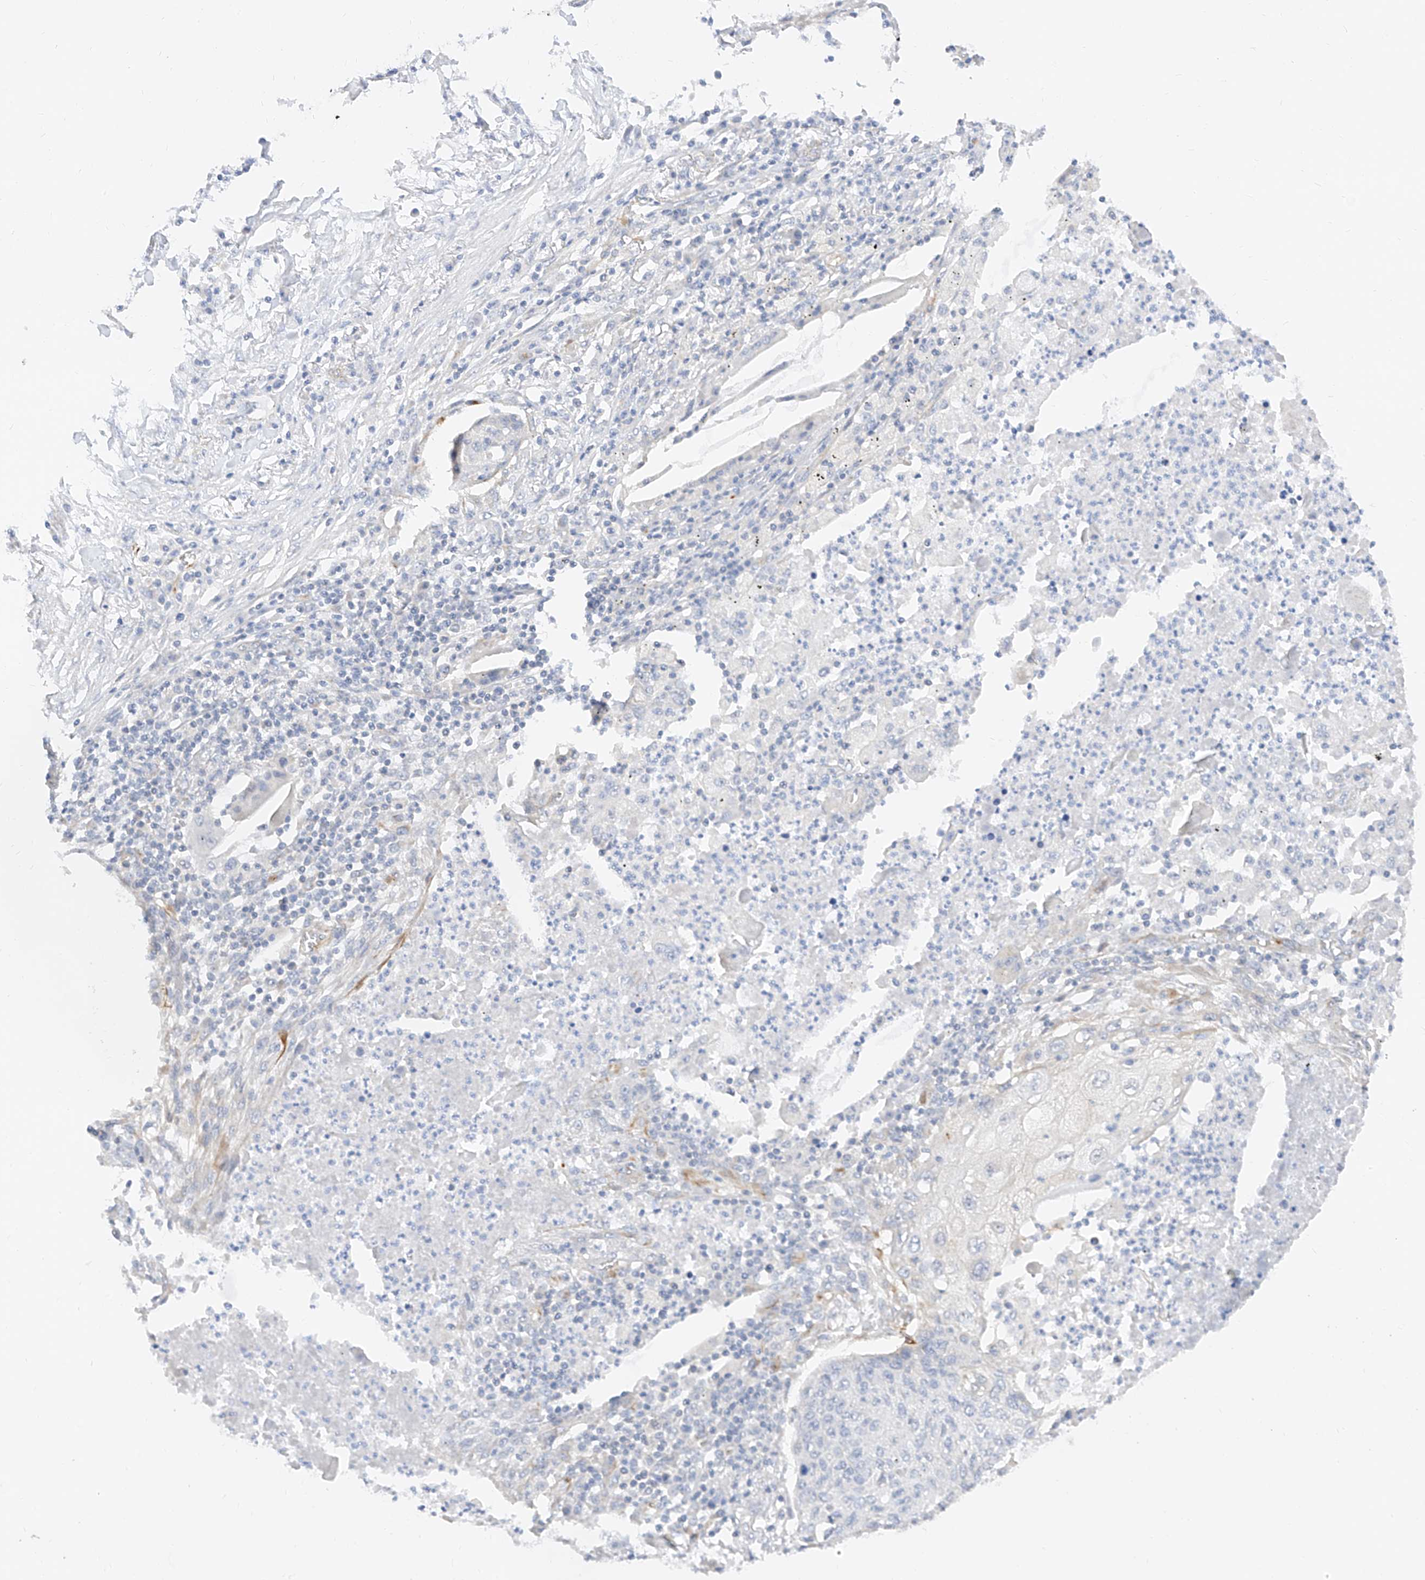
{"staining": {"intensity": "negative", "quantity": "none", "location": "none"}, "tissue": "lung cancer", "cell_type": "Tumor cells", "image_type": "cancer", "snomed": [{"axis": "morphology", "description": "Squamous cell carcinoma, NOS"}, {"axis": "topography", "description": "Lung"}], "caption": "An image of human lung cancer is negative for staining in tumor cells.", "gene": "CDCP2", "patient": {"sex": "female", "age": 63}}